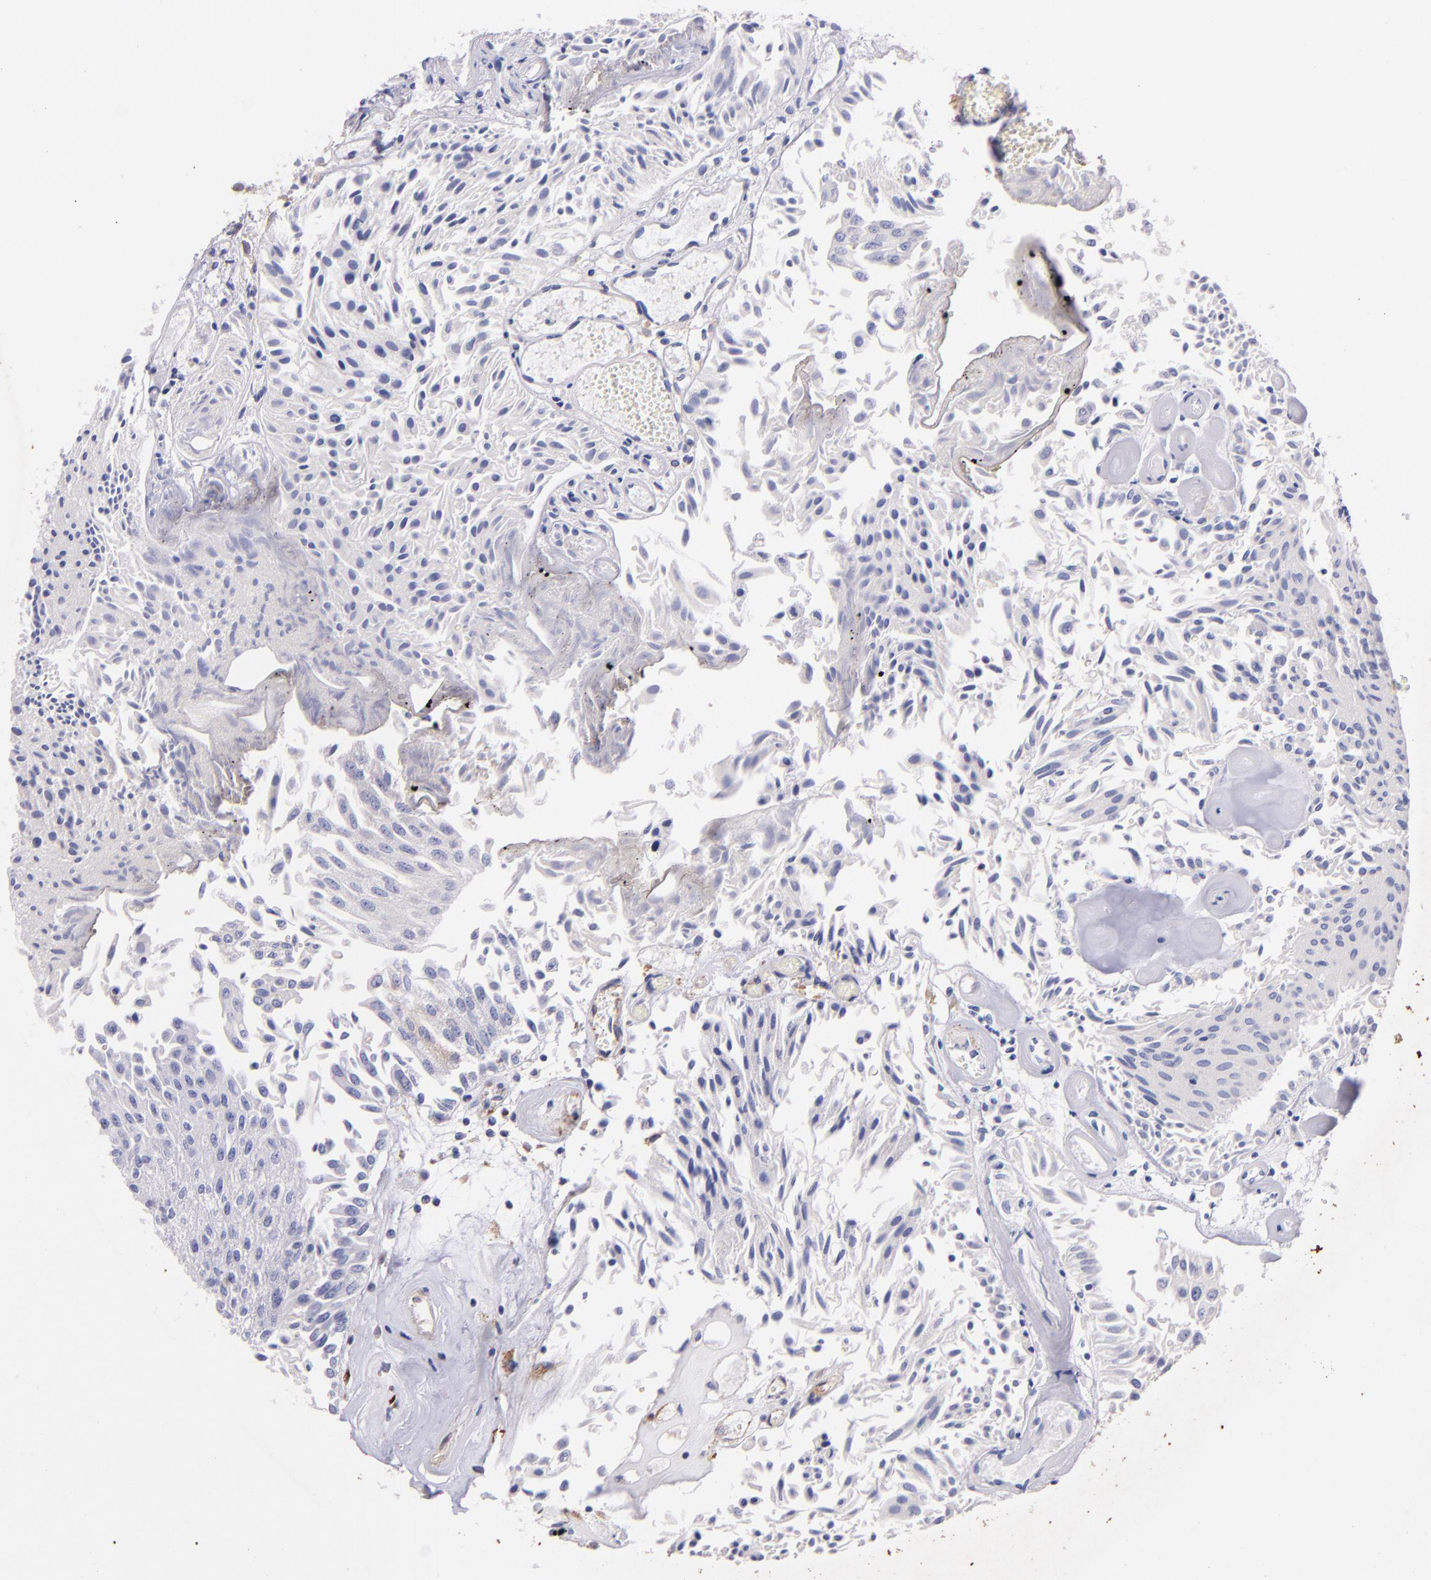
{"staining": {"intensity": "moderate", "quantity": "<25%", "location": "cytoplasmic/membranous"}, "tissue": "urothelial cancer", "cell_type": "Tumor cells", "image_type": "cancer", "snomed": [{"axis": "morphology", "description": "Urothelial carcinoma, Low grade"}, {"axis": "topography", "description": "Urinary bladder"}], "caption": "Tumor cells display low levels of moderate cytoplasmic/membranous expression in approximately <25% of cells in human low-grade urothelial carcinoma.", "gene": "RET", "patient": {"sex": "male", "age": 86}}